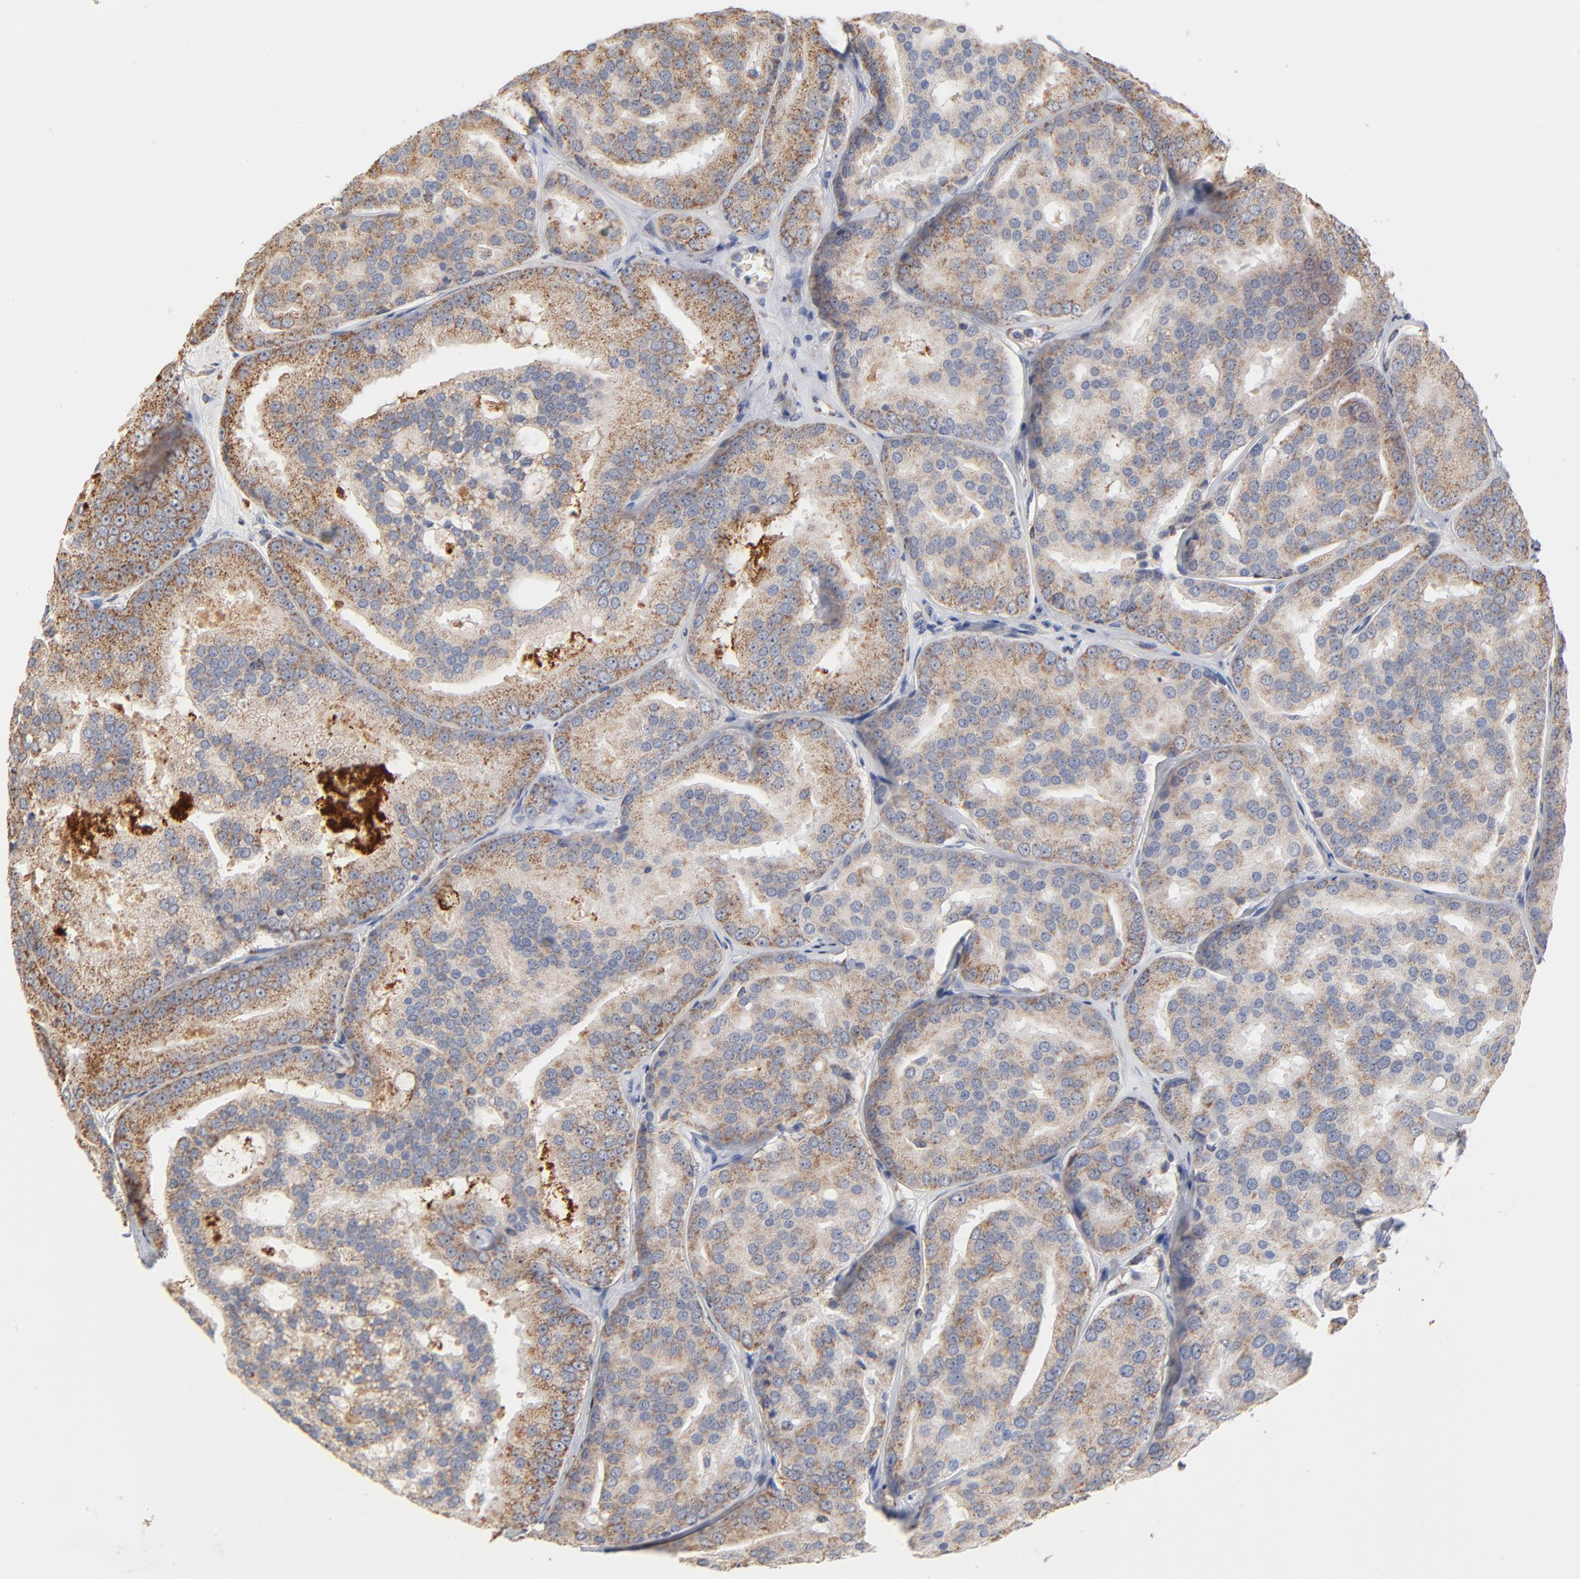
{"staining": {"intensity": "moderate", "quantity": ">75%", "location": "cytoplasmic/membranous"}, "tissue": "prostate cancer", "cell_type": "Tumor cells", "image_type": "cancer", "snomed": [{"axis": "morphology", "description": "Adenocarcinoma, High grade"}, {"axis": "topography", "description": "Prostate"}], "caption": "The immunohistochemical stain shows moderate cytoplasmic/membranous positivity in tumor cells of prostate cancer tissue. (Stains: DAB in brown, nuclei in blue, Microscopy: brightfield microscopy at high magnification).", "gene": "UQCRC1", "patient": {"sex": "male", "age": 64}}